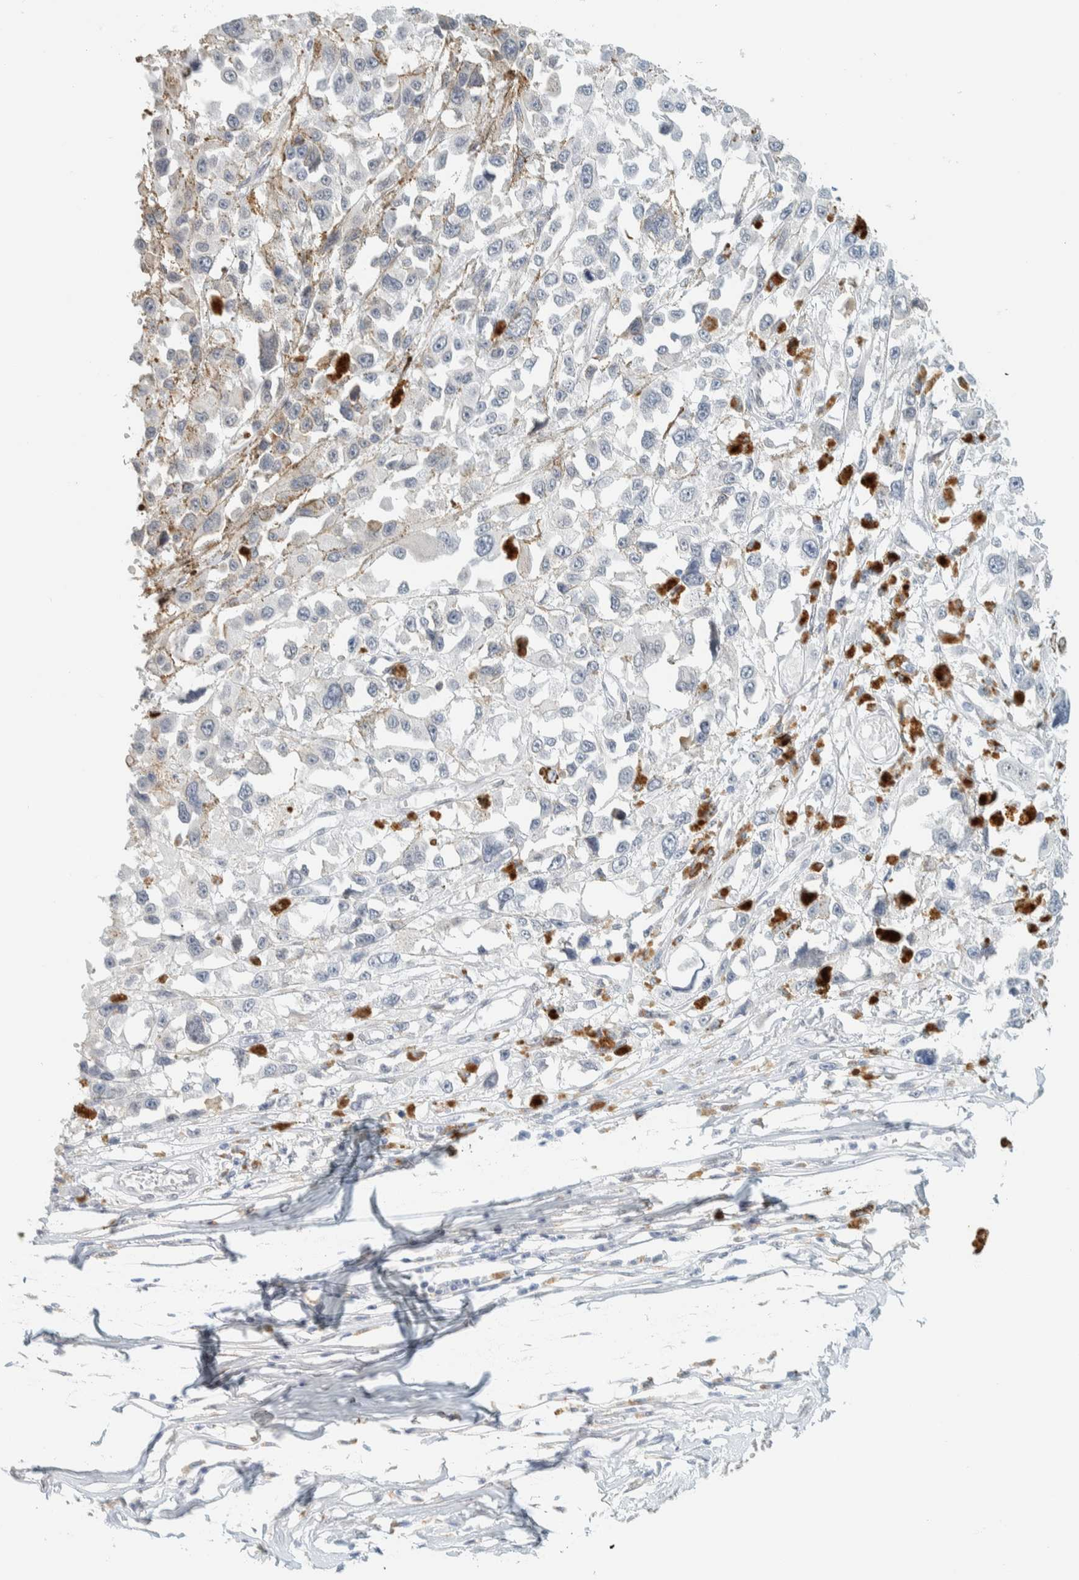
{"staining": {"intensity": "weak", "quantity": "<25%", "location": "cytoplasmic/membranous"}, "tissue": "melanoma", "cell_type": "Tumor cells", "image_type": "cancer", "snomed": [{"axis": "morphology", "description": "Malignant melanoma, Metastatic site"}, {"axis": "topography", "description": "Lymph node"}], "caption": "Tumor cells are negative for protein expression in human melanoma. (DAB (3,3'-diaminobenzidine) immunohistochemistry (IHC), high magnification).", "gene": "C1QTNF12", "patient": {"sex": "male", "age": 59}}